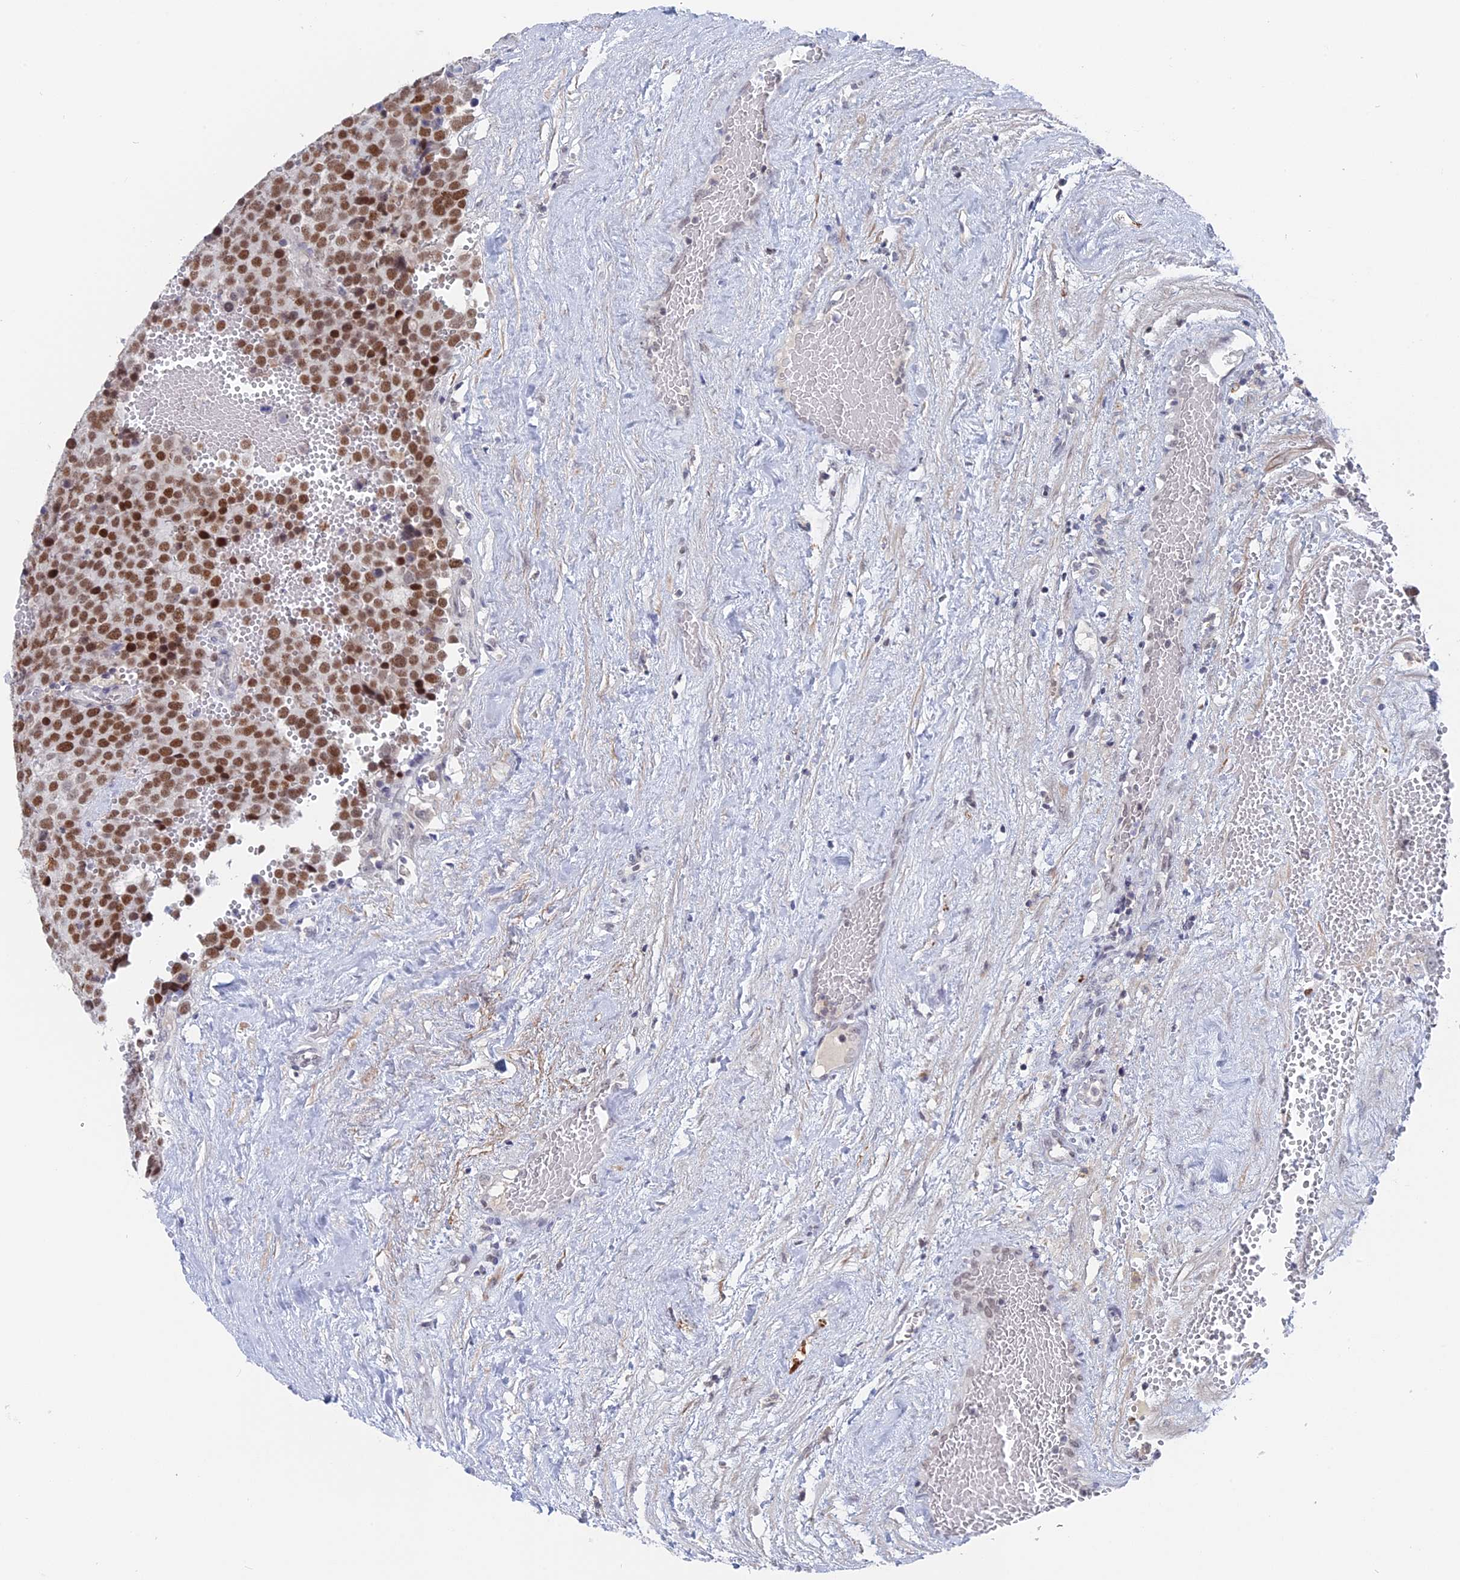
{"staining": {"intensity": "moderate", "quantity": ">75%", "location": "nuclear"}, "tissue": "testis cancer", "cell_type": "Tumor cells", "image_type": "cancer", "snomed": [{"axis": "morphology", "description": "Seminoma, NOS"}, {"axis": "topography", "description": "Testis"}], "caption": "Testis cancer (seminoma) was stained to show a protein in brown. There is medium levels of moderate nuclear positivity in about >75% of tumor cells.", "gene": "BRD2", "patient": {"sex": "male", "age": 71}}